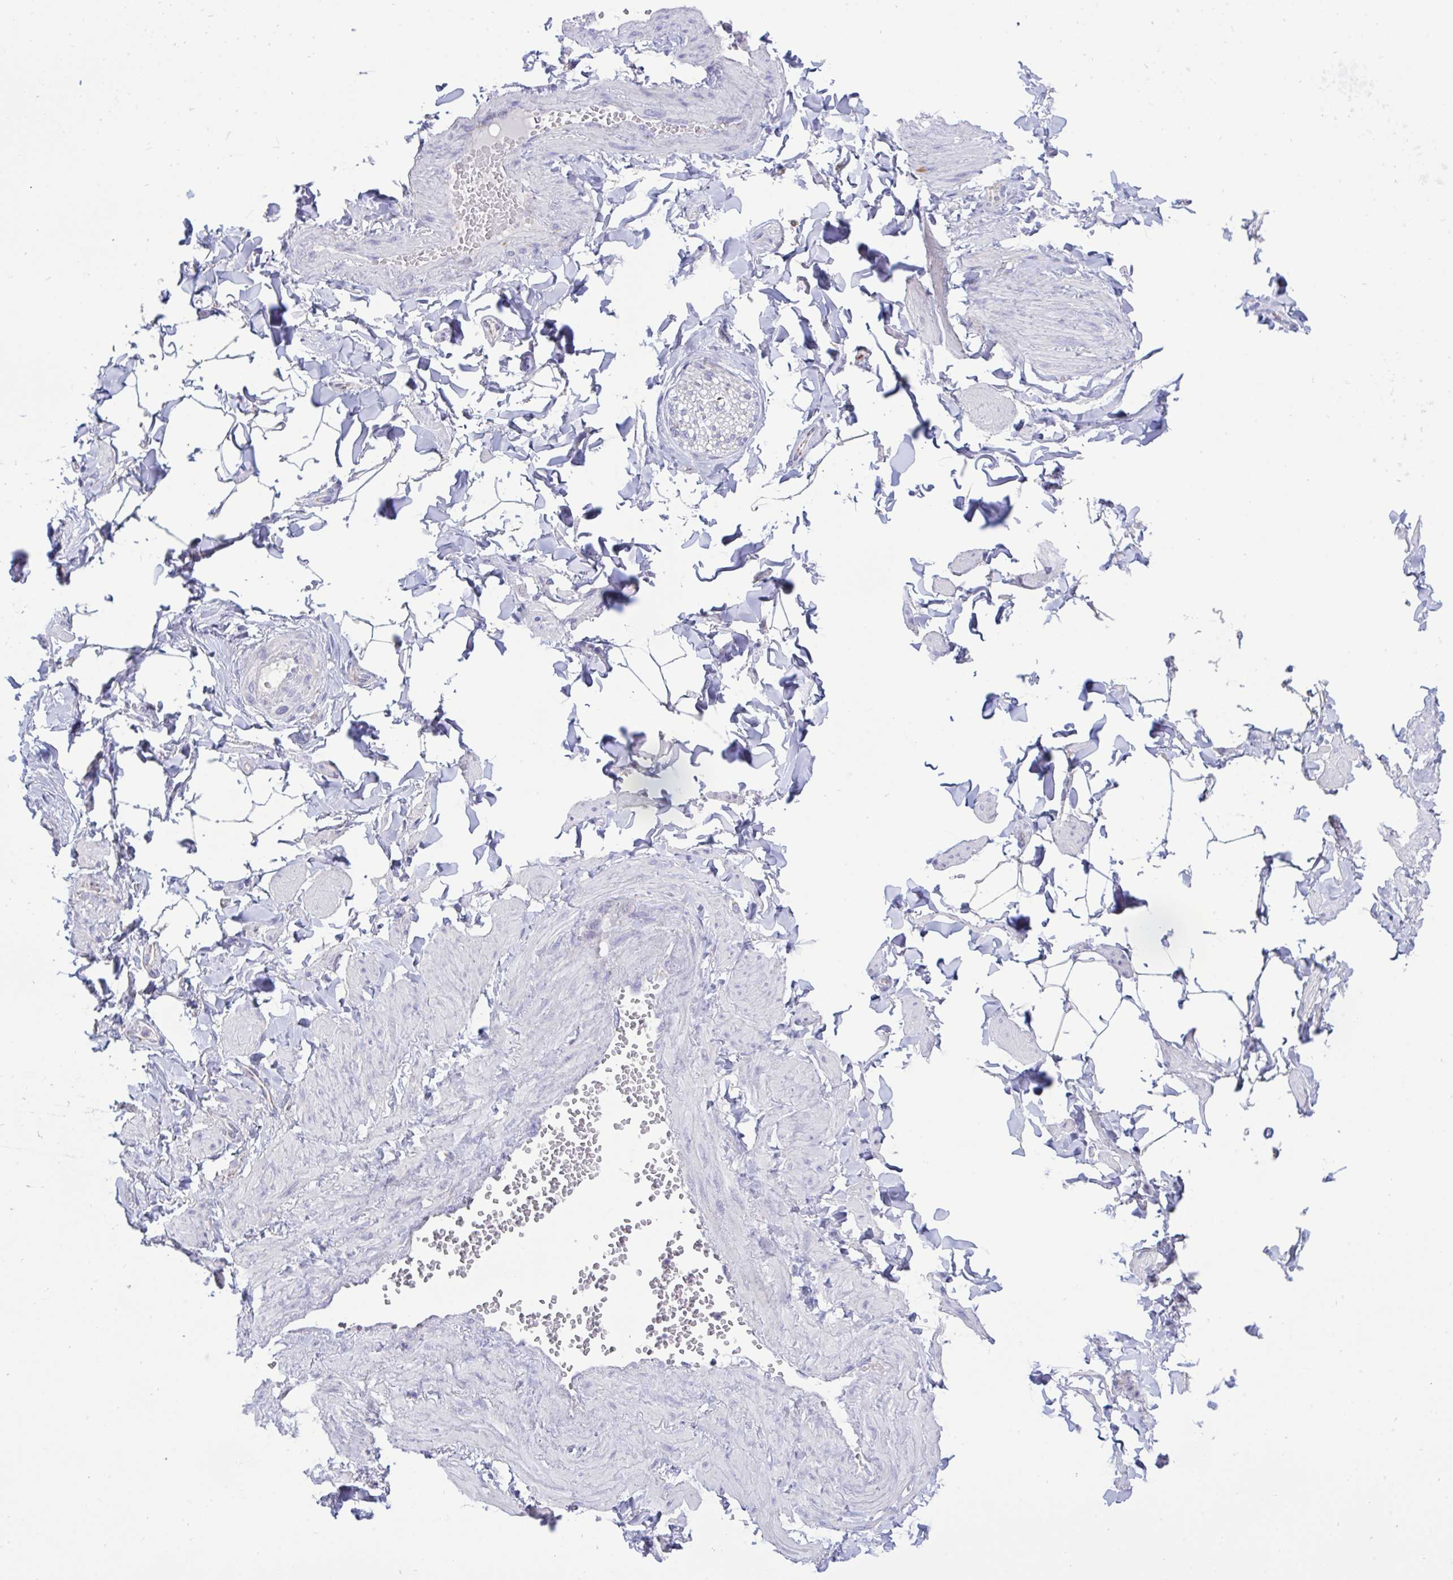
{"staining": {"intensity": "negative", "quantity": "none", "location": "none"}, "tissue": "adipose tissue", "cell_type": "Adipocytes", "image_type": "normal", "snomed": [{"axis": "morphology", "description": "Normal tissue, NOS"}, {"axis": "topography", "description": "Epididymis"}, {"axis": "topography", "description": "Peripheral nerve tissue"}], "caption": "DAB (3,3'-diaminobenzidine) immunohistochemical staining of unremarkable adipose tissue exhibits no significant staining in adipocytes. The staining was performed using DAB (3,3'-diaminobenzidine) to visualize the protein expression in brown, while the nuclei were stained in blue with hematoxylin (Magnification: 20x).", "gene": "HSPE1", "patient": {"sex": "male", "age": 32}}